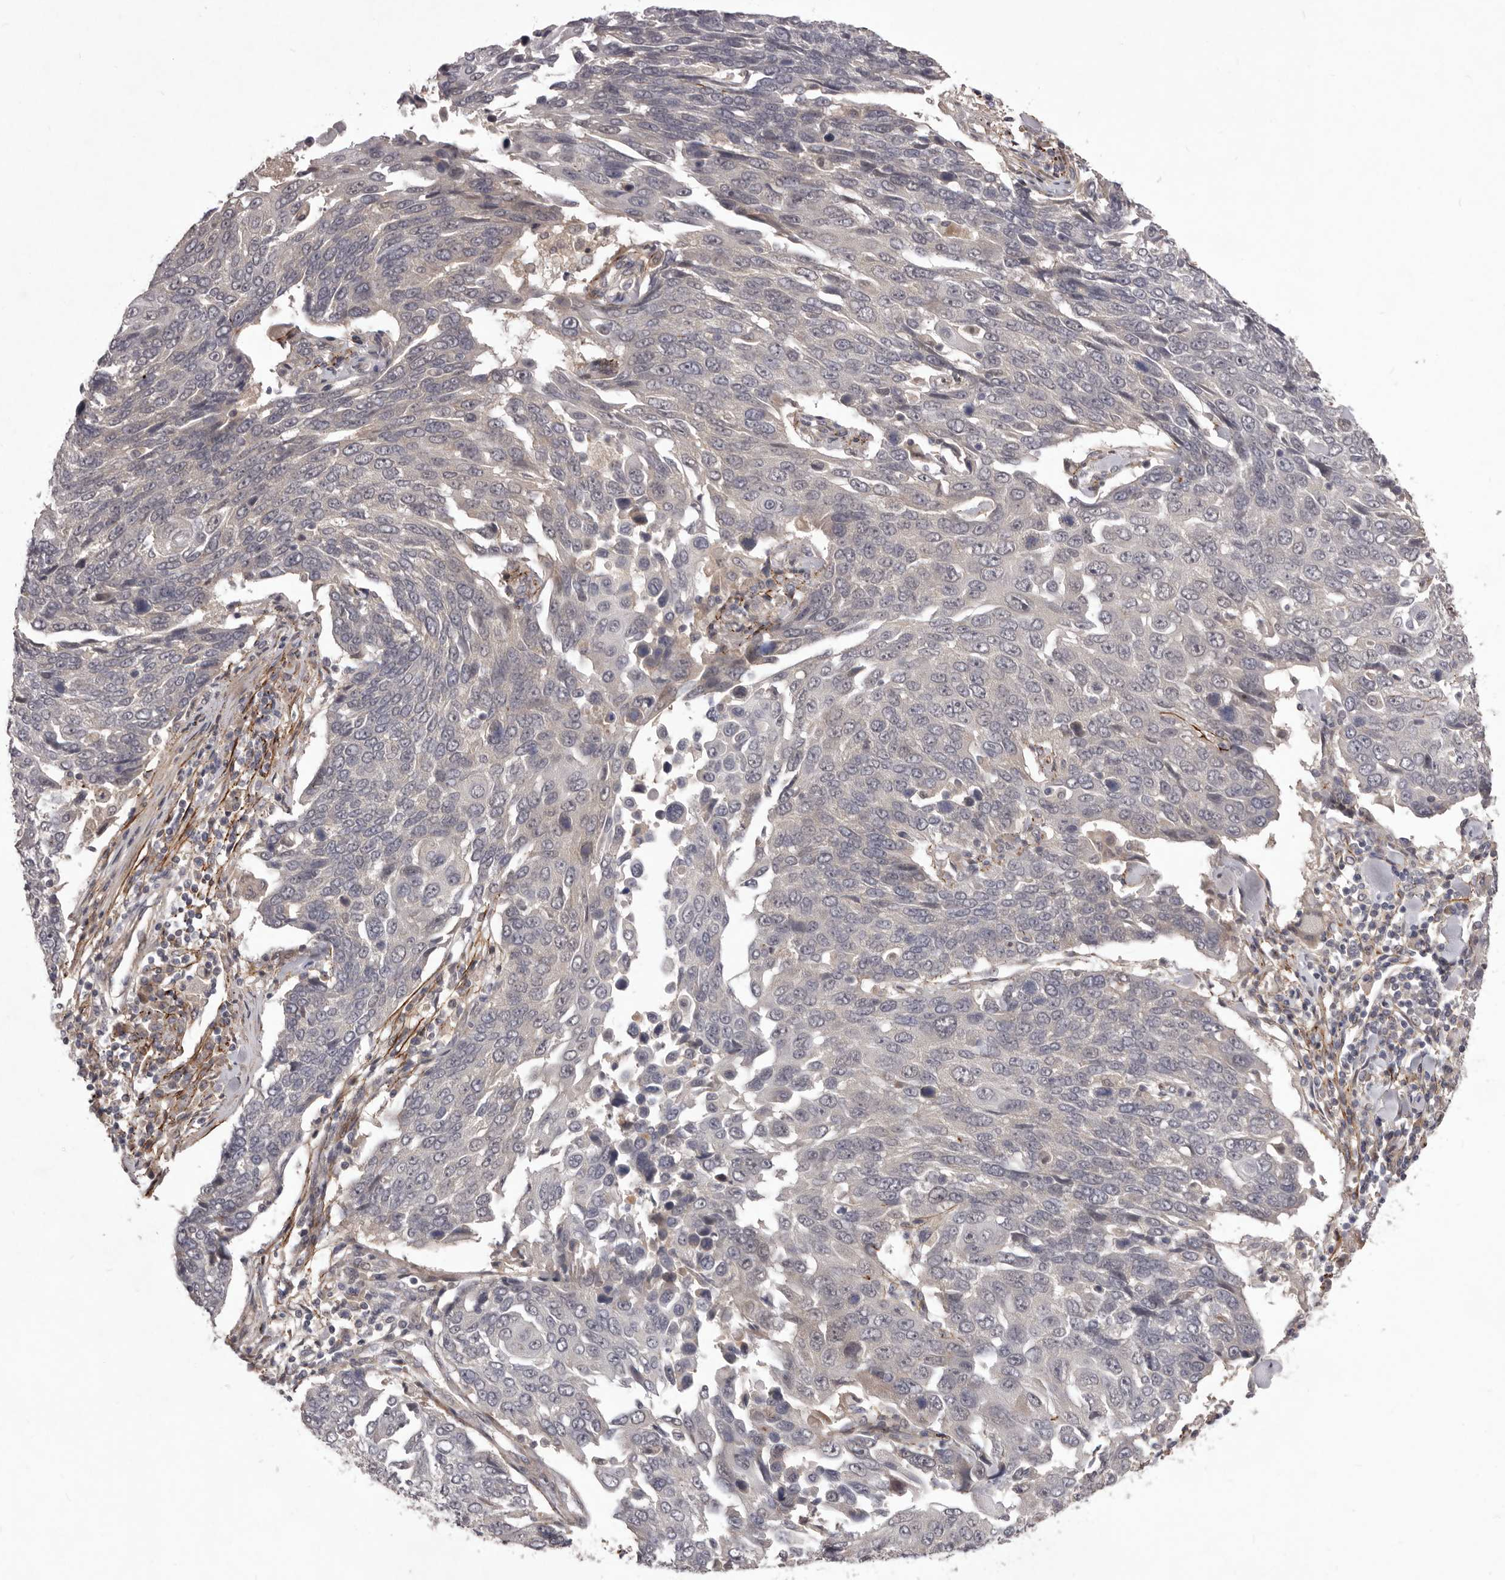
{"staining": {"intensity": "negative", "quantity": "none", "location": "none"}, "tissue": "lung cancer", "cell_type": "Tumor cells", "image_type": "cancer", "snomed": [{"axis": "morphology", "description": "Squamous cell carcinoma, NOS"}, {"axis": "topography", "description": "Lung"}], "caption": "Immunohistochemistry image of neoplastic tissue: human lung cancer (squamous cell carcinoma) stained with DAB displays no significant protein expression in tumor cells.", "gene": "HBS1L", "patient": {"sex": "male", "age": 66}}